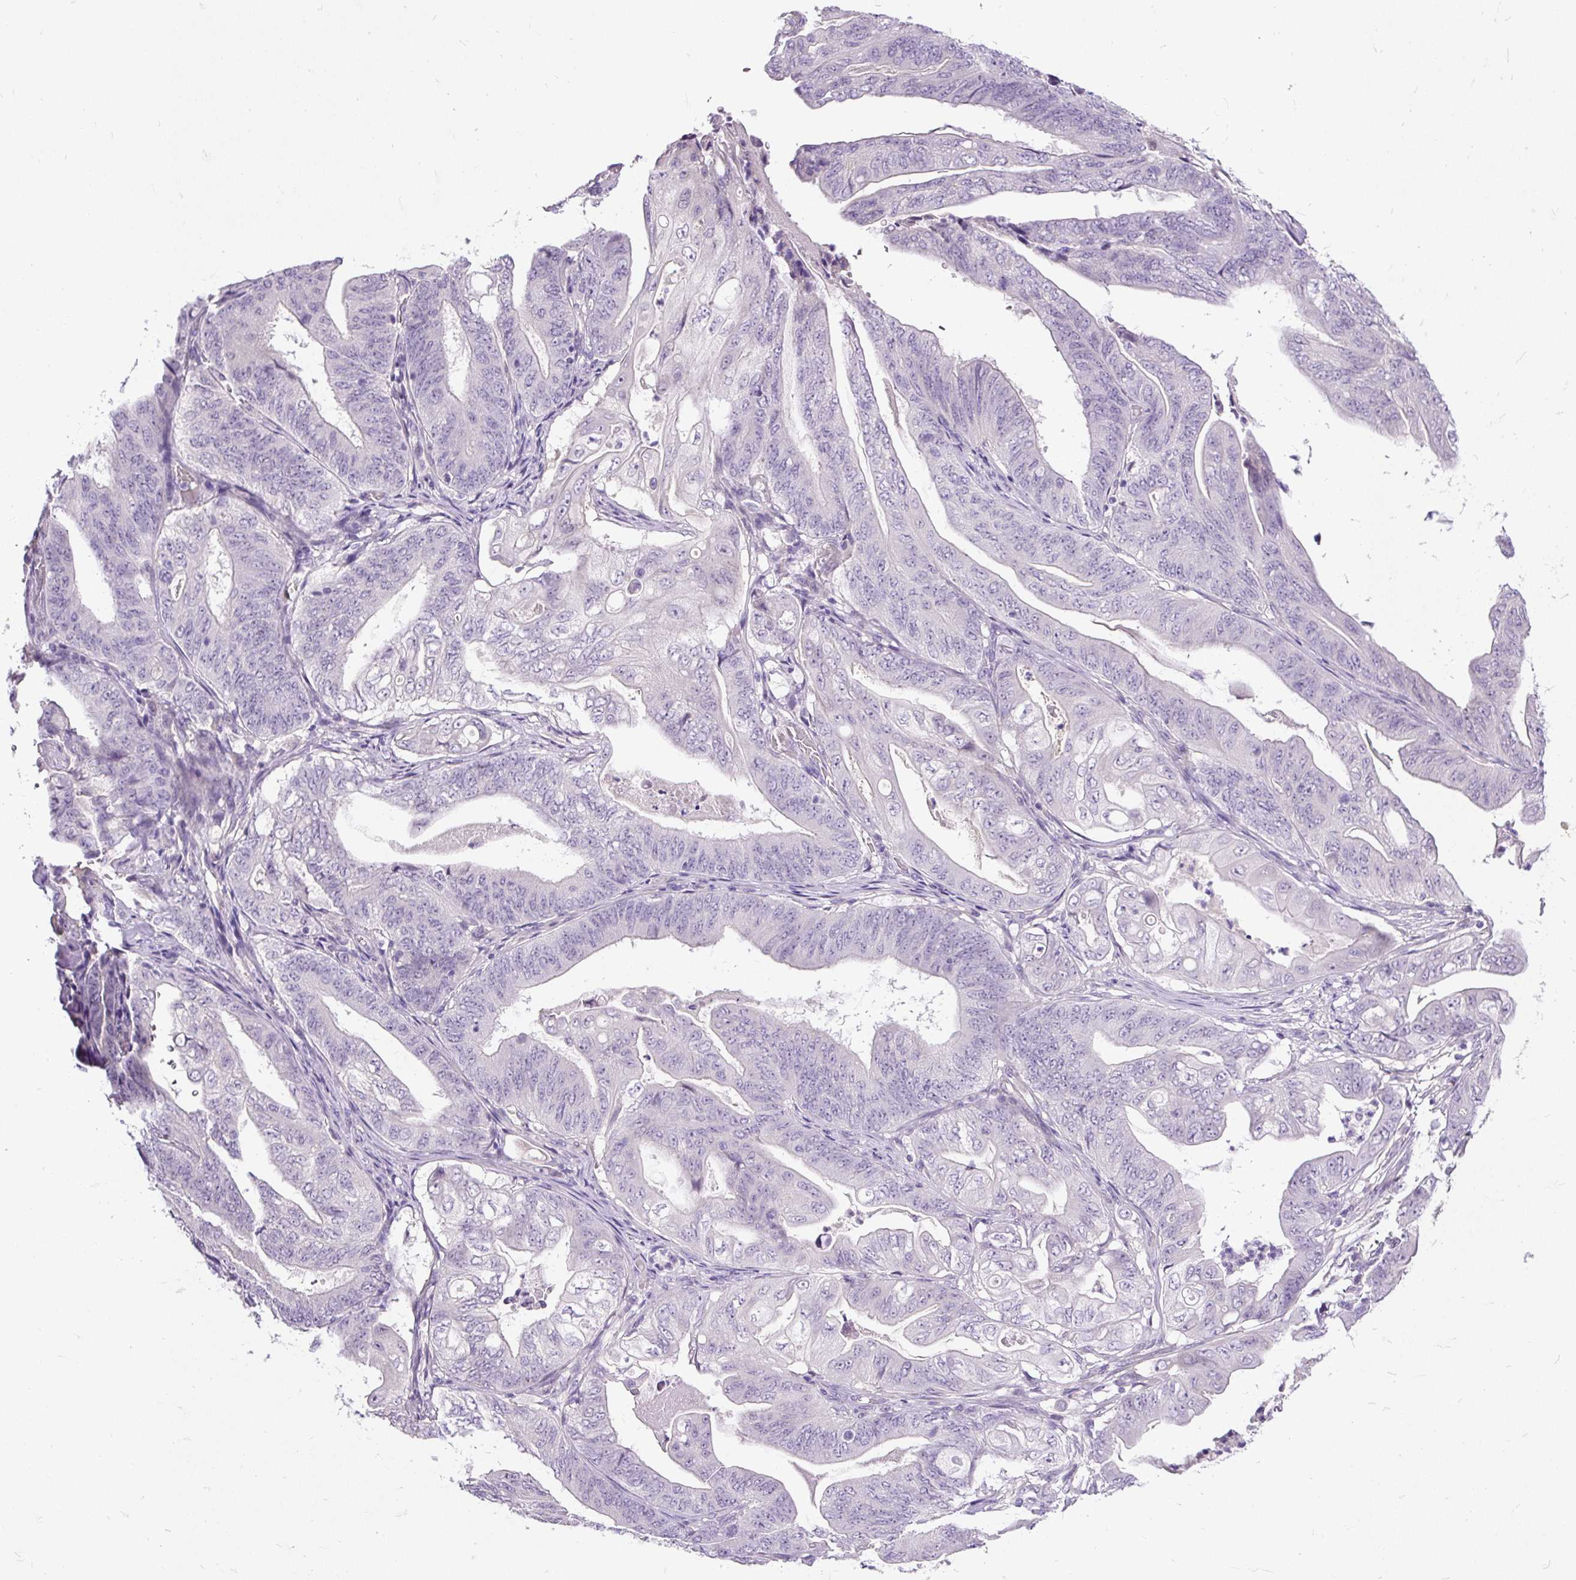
{"staining": {"intensity": "negative", "quantity": "none", "location": "none"}, "tissue": "stomach cancer", "cell_type": "Tumor cells", "image_type": "cancer", "snomed": [{"axis": "morphology", "description": "Adenocarcinoma, NOS"}, {"axis": "topography", "description": "Stomach"}], "caption": "There is no significant expression in tumor cells of adenocarcinoma (stomach).", "gene": "KRTAP20-3", "patient": {"sex": "female", "age": 73}}